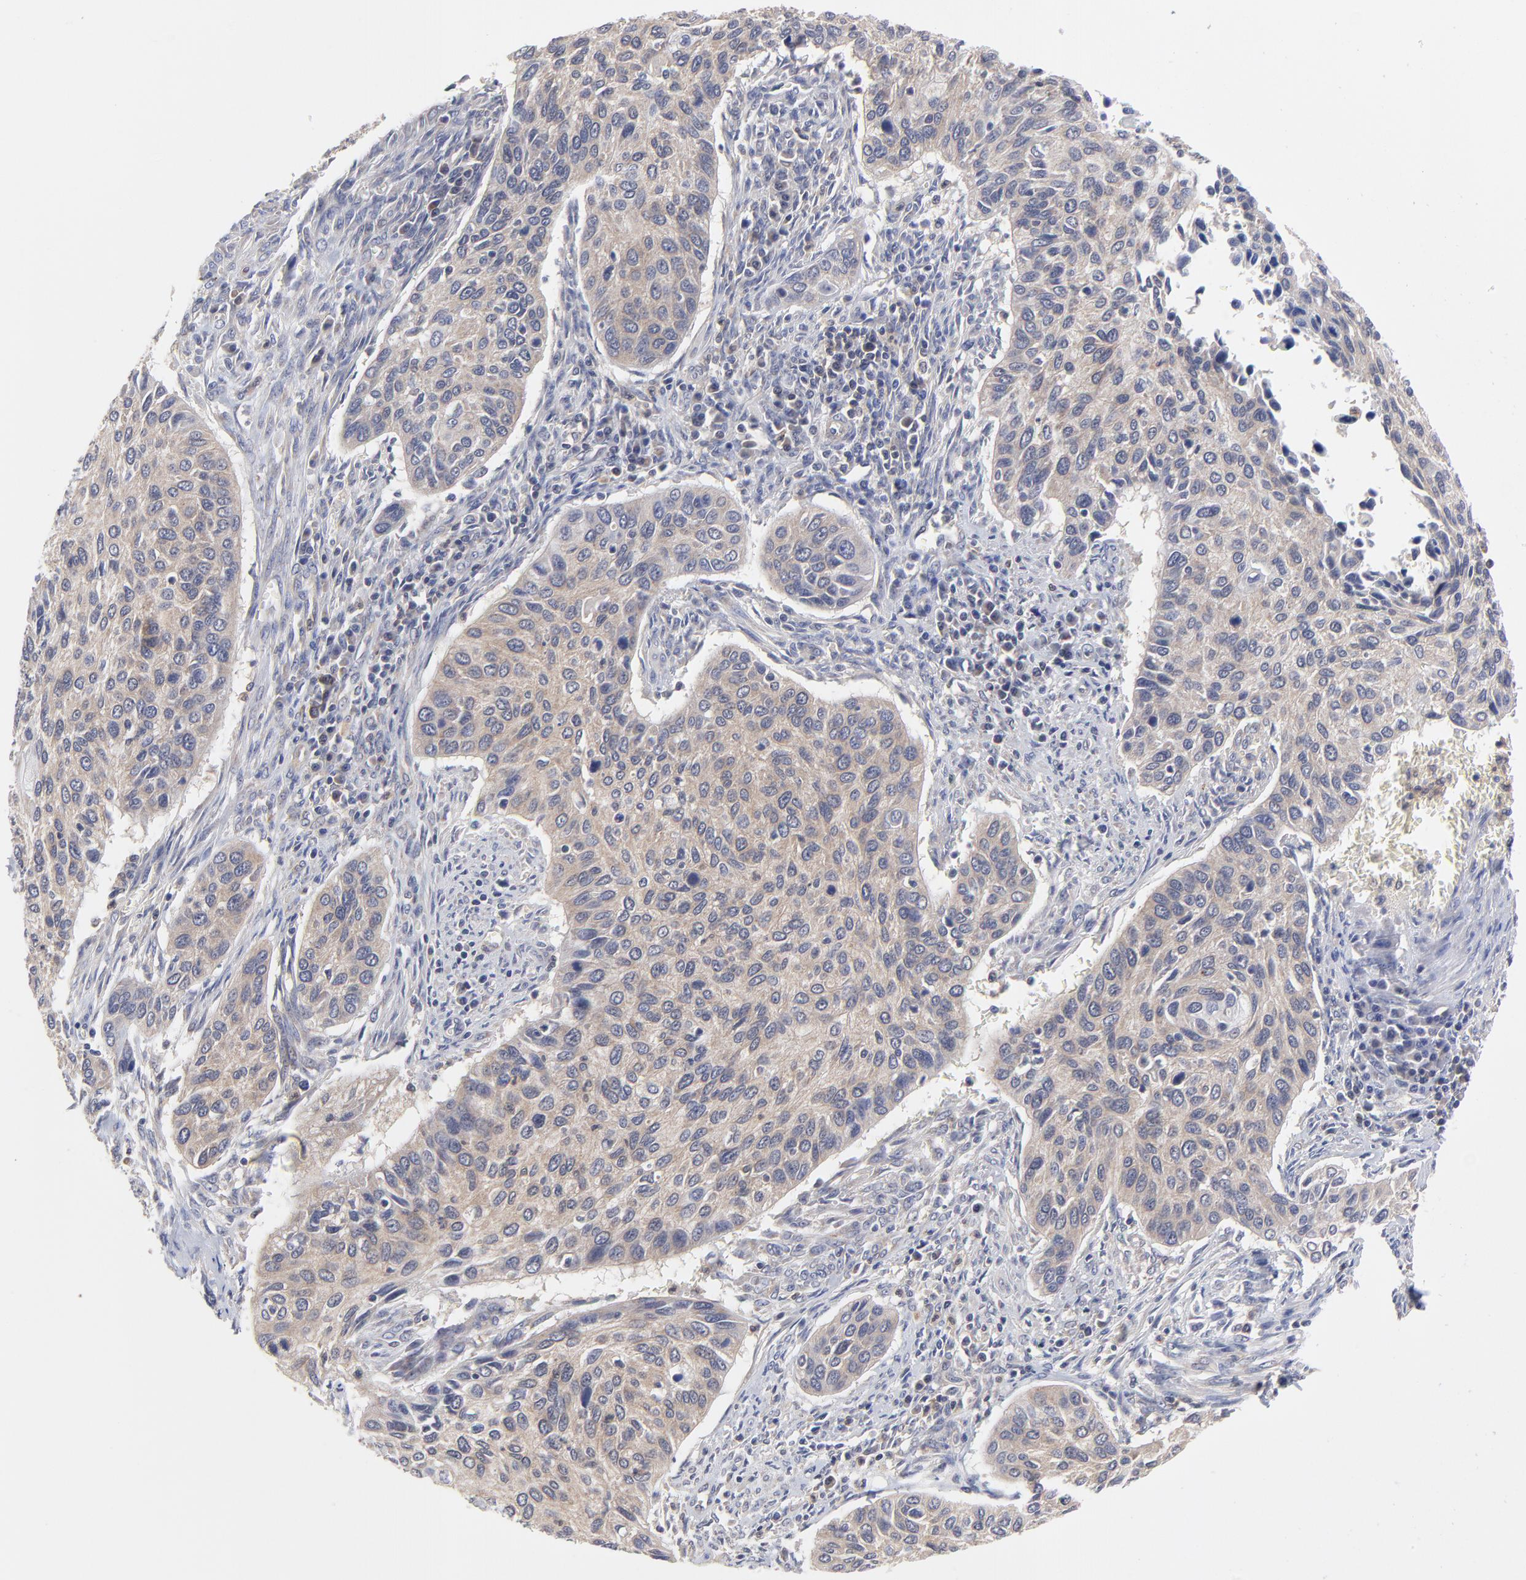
{"staining": {"intensity": "weak", "quantity": ">75%", "location": "cytoplasmic/membranous"}, "tissue": "cervical cancer", "cell_type": "Tumor cells", "image_type": "cancer", "snomed": [{"axis": "morphology", "description": "Squamous cell carcinoma, NOS"}, {"axis": "topography", "description": "Cervix"}], "caption": "Protein staining of cervical squamous cell carcinoma tissue reveals weak cytoplasmic/membranous staining in about >75% of tumor cells. The staining was performed using DAB, with brown indicating positive protein expression. Nuclei are stained blue with hematoxylin.", "gene": "PCMT1", "patient": {"sex": "female", "age": 57}}